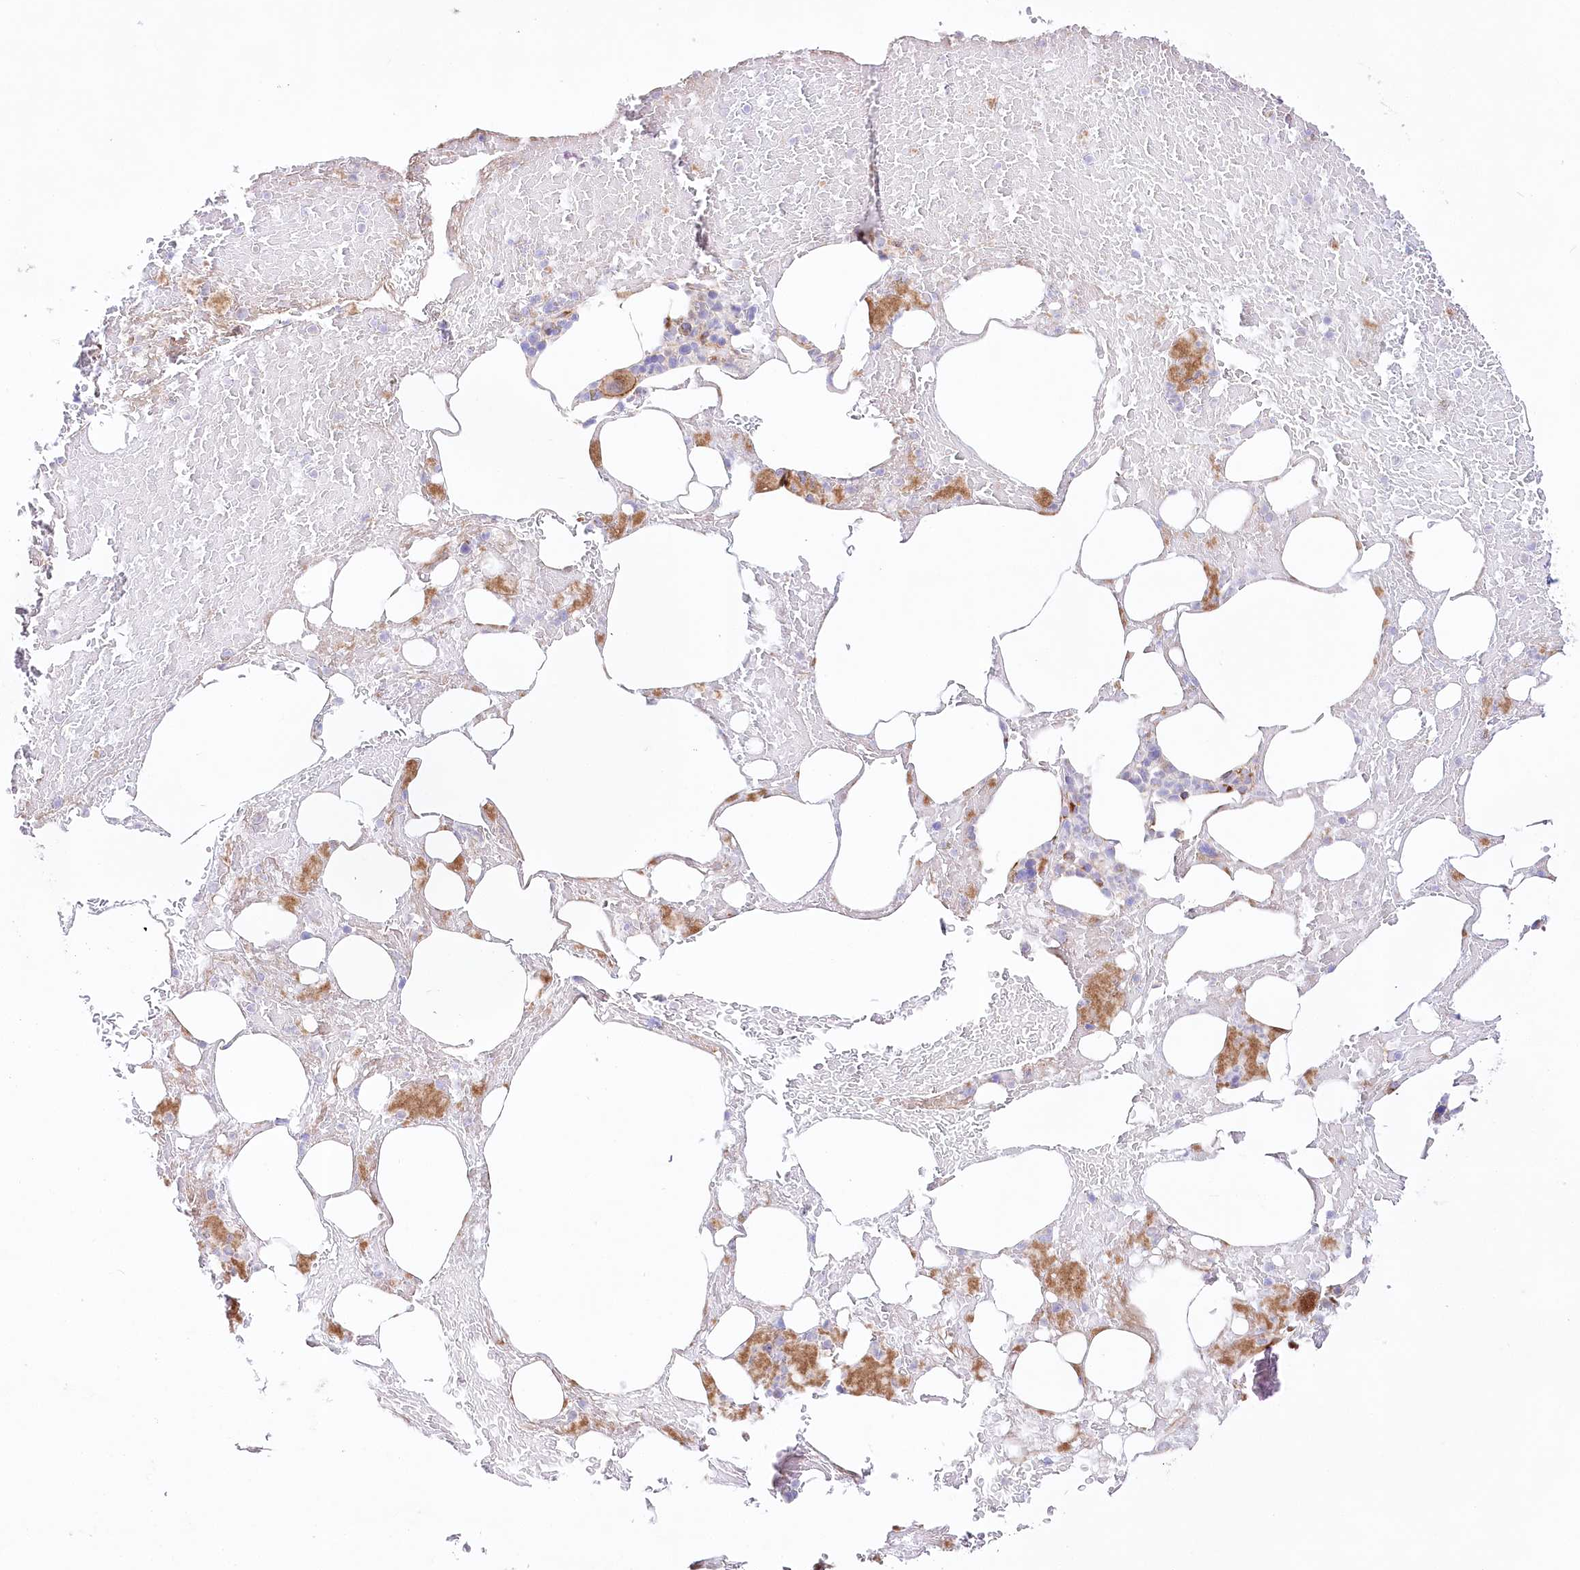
{"staining": {"intensity": "strong", "quantity": "<25%", "location": "cytoplasmic/membranous"}, "tissue": "bone marrow", "cell_type": "Hematopoietic cells", "image_type": "normal", "snomed": [{"axis": "morphology", "description": "Normal tissue, NOS"}, {"axis": "topography", "description": "Bone marrow"}], "caption": "A brown stain highlights strong cytoplasmic/membranous staining of a protein in hematopoietic cells of unremarkable human bone marrow. (DAB (3,3'-diaminobenzidine) IHC, brown staining for protein, blue staining for nuclei).", "gene": "ABRAXAS2", "patient": {"sex": "male", "age": 60}}